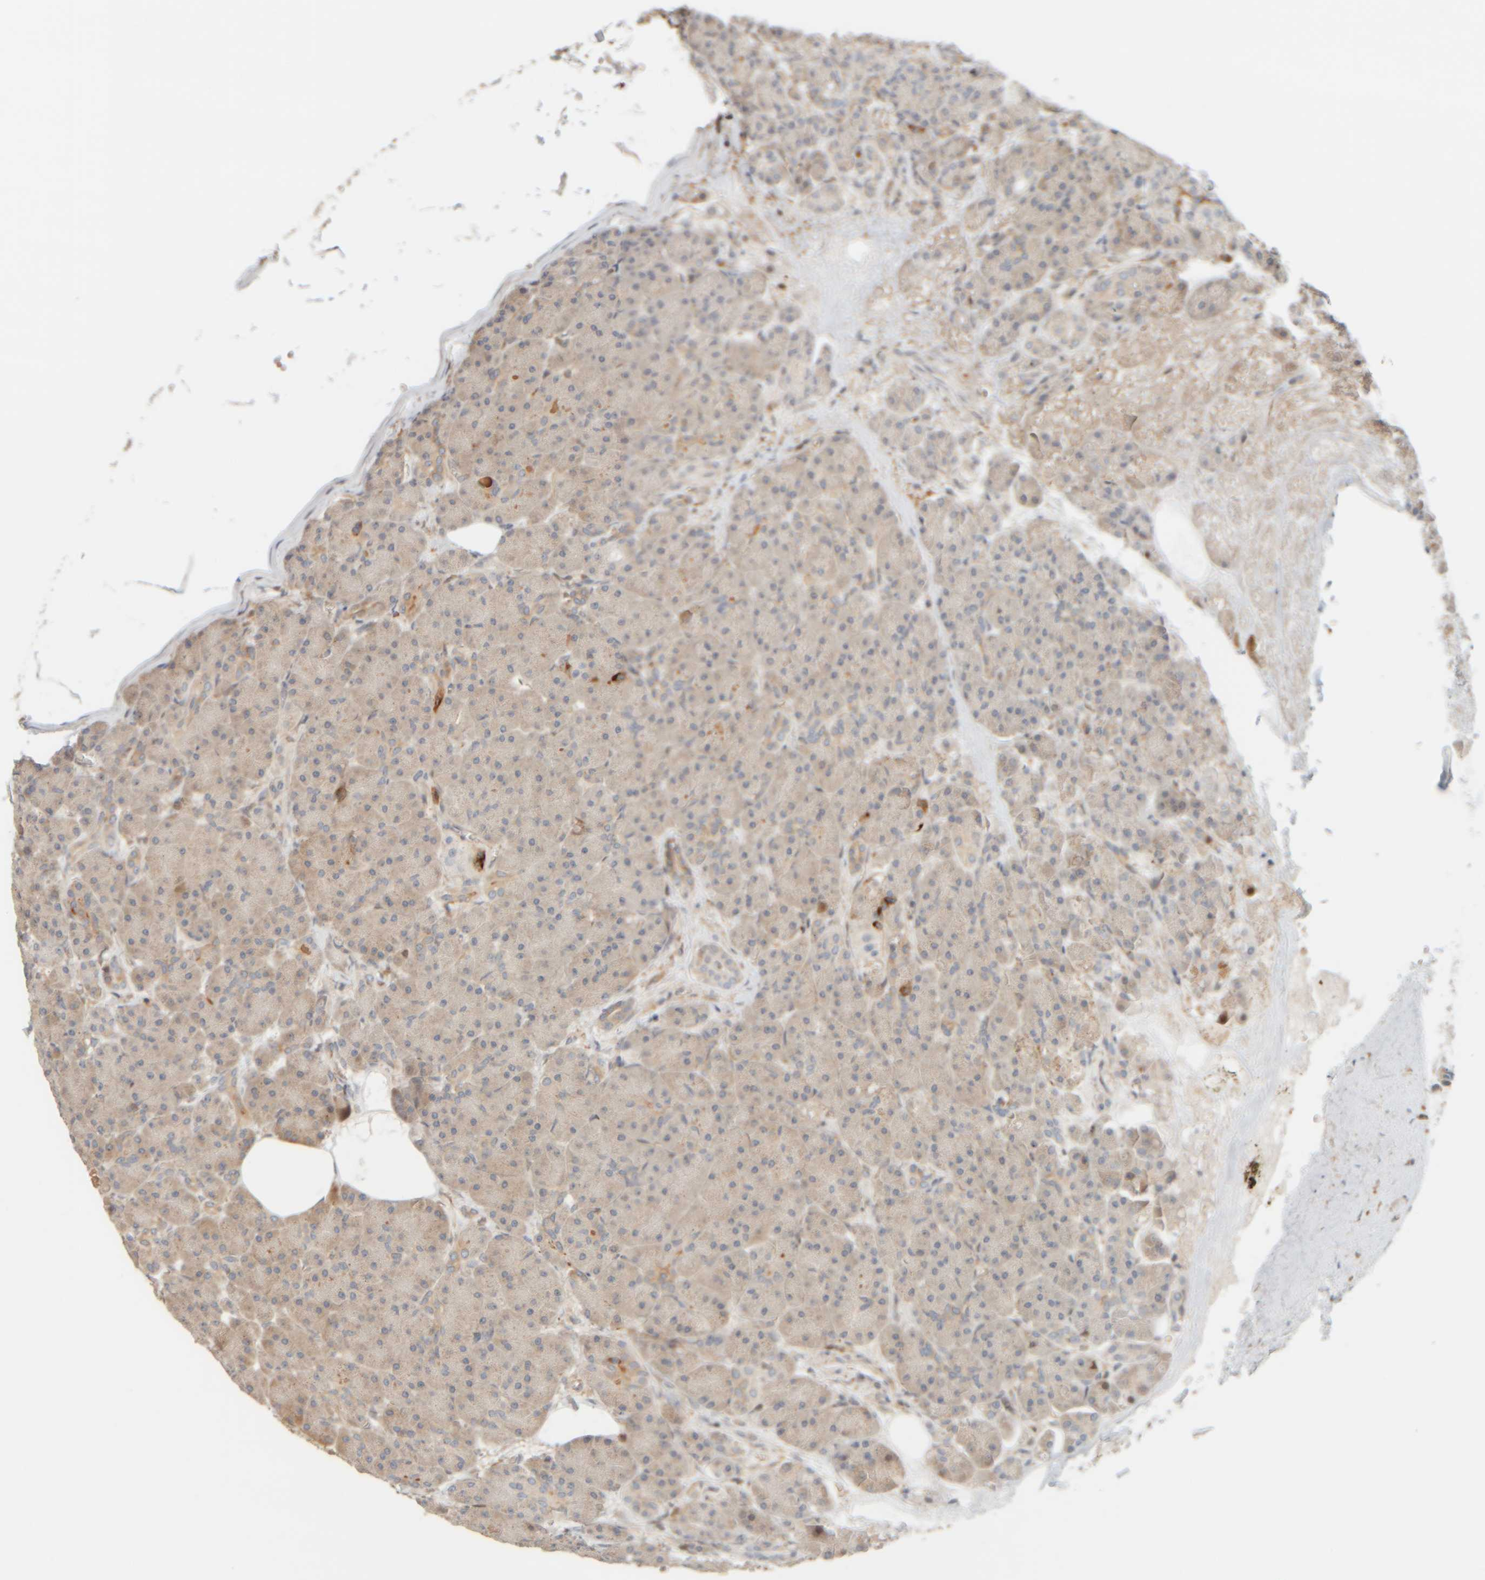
{"staining": {"intensity": "weak", "quantity": ">75%", "location": "cytoplasmic/membranous"}, "tissue": "pancreas", "cell_type": "Exocrine glandular cells", "image_type": "normal", "snomed": [{"axis": "morphology", "description": "Normal tissue, NOS"}, {"axis": "topography", "description": "Pancreas"}], "caption": "Weak cytoplasmic/membranous protein positivity is identified in about >75% of exocrine glandular cells in pancreas. (Brightfield microscopy of DAB IHC at high magnification).", "gene": "AARSD1", "patient": {"sex": "male", "age": 63}}